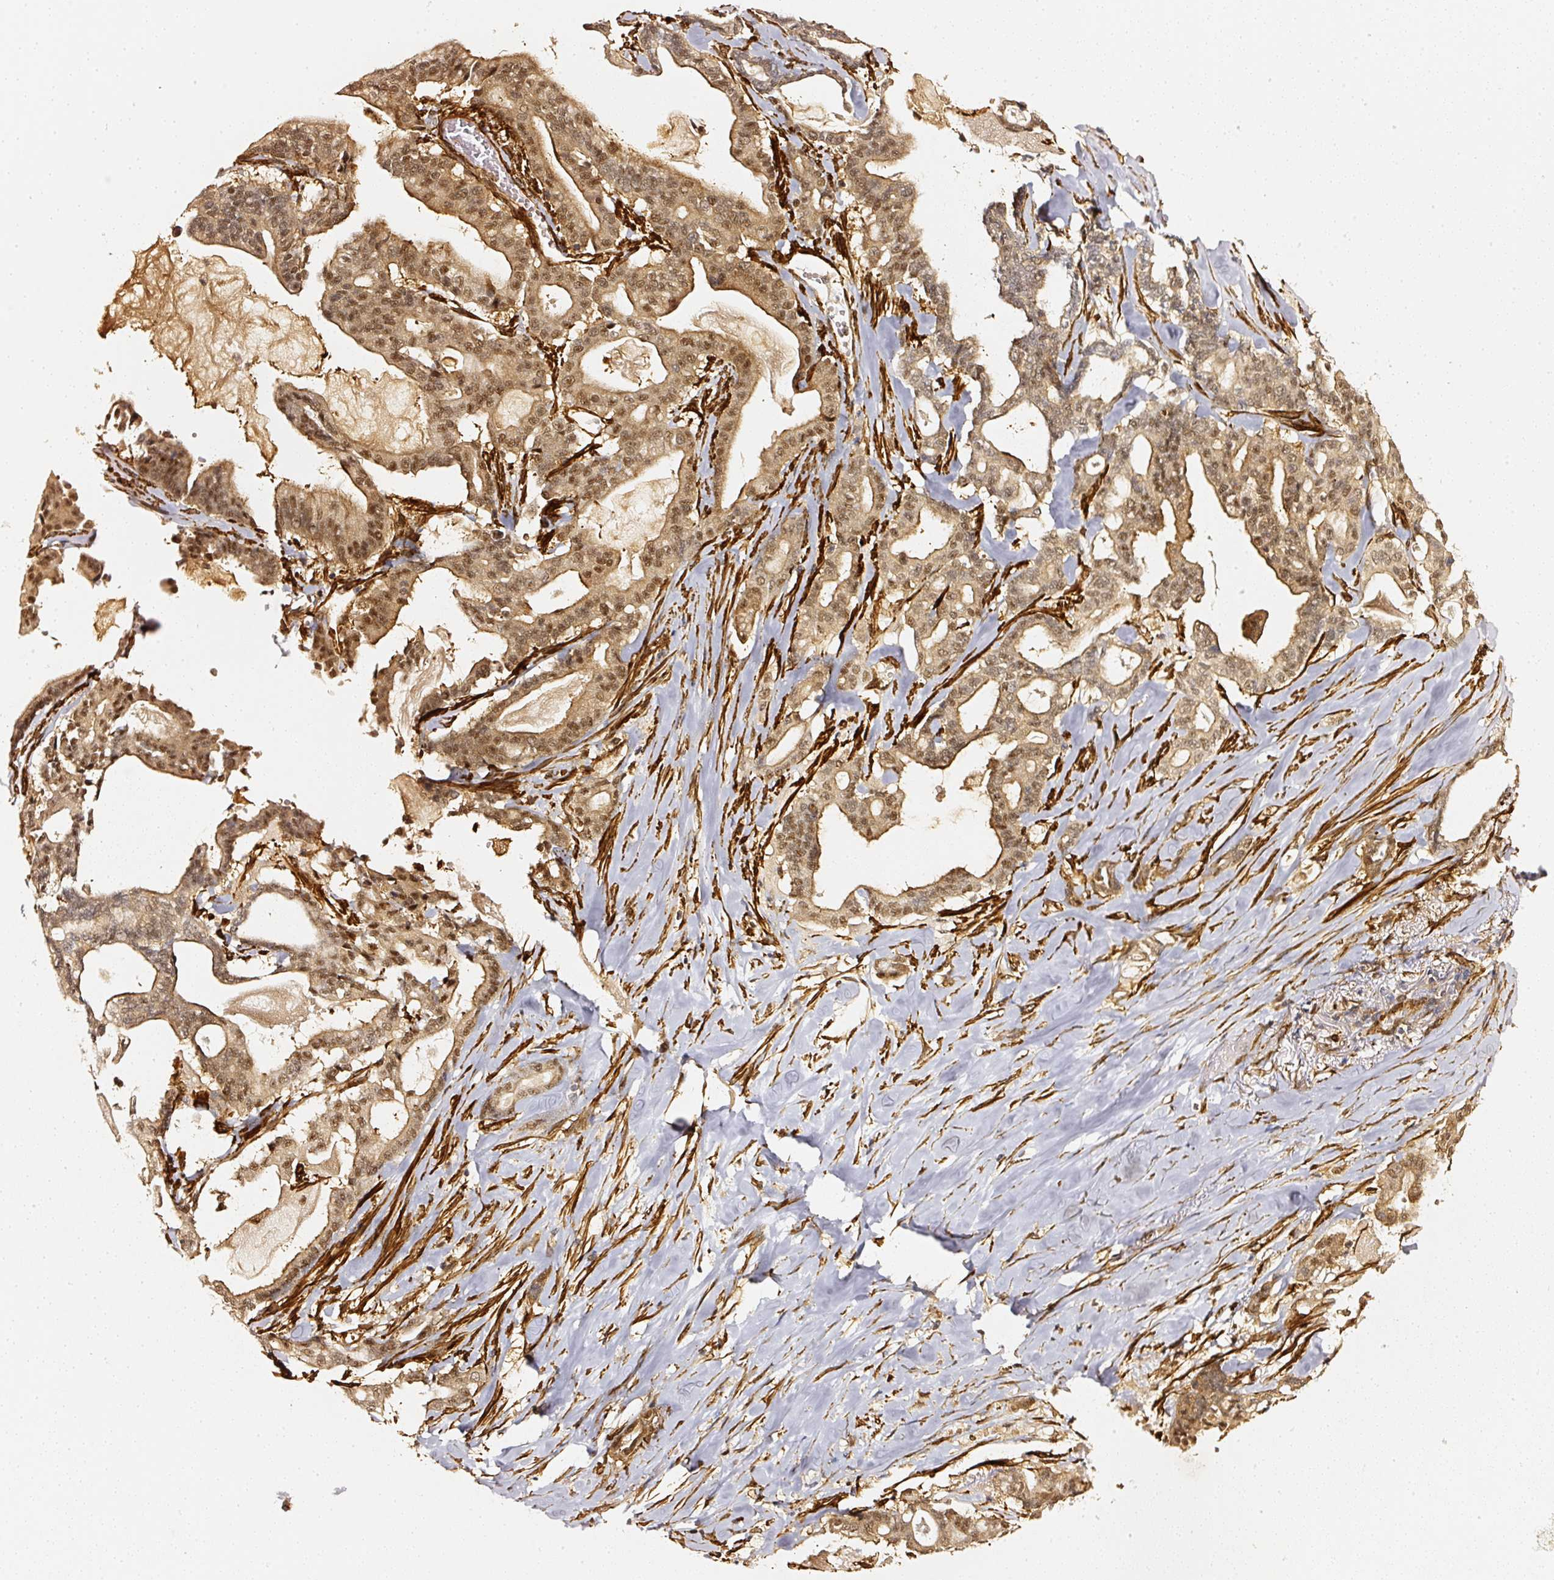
{"staining": {"intensity": "moderate", "quantity": ">75%", "location": "cytoplasmic/membranous,nuclear"}, "tissue": "pancreatic cancer", "cell_type": "Tumor cells", "image_type": "cancer", "snomed": [{"axis": "morphology", "description": "Adenocarcinoma, NOS"}, {"axis": "topography", "description": "Pancreas"}], "caption": "High-power microscopy captured an immunohistochemistry (IHC) photomicrograph of pancreatic adenocarcinoma, revealing moderate cytoplasmic/membranous and nuclear positivity in about >75% of tumor cells.", "gene": "PSMD1", "patient": {"sex": "male", "age": 63}}